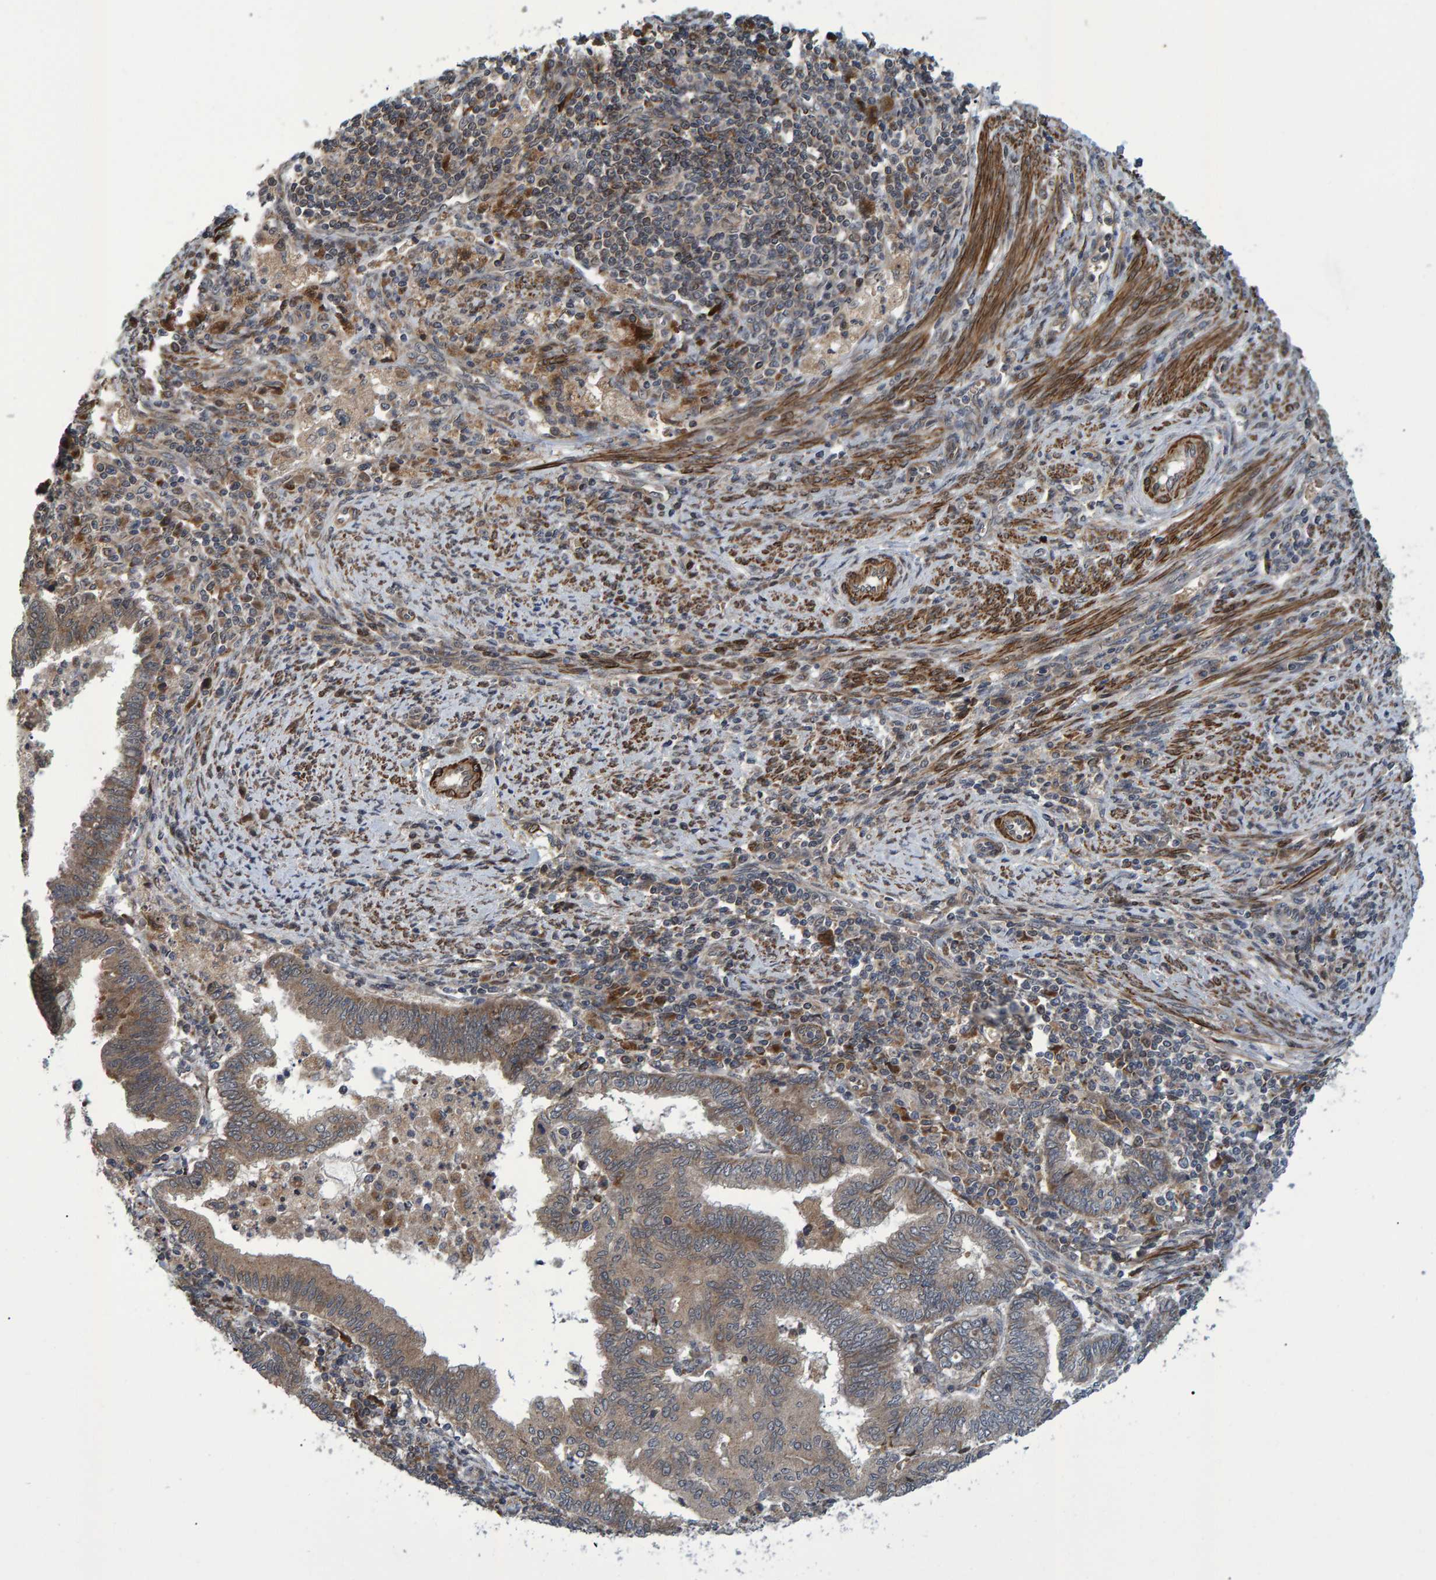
{"staining": {"intensity": "weak", "quantity": ">75%", "location": "cytoplasmic/membranous"}, "tissue": "endometrial cancer", "cell_type": "Tumor cells", "image_type": "cancer", "snomed": [{"axis": "morphology", "description": "Polyp, NOS"}, {"axis": "morphology", "description": "Adenocarcinoma, NOS"}, {"axis": "morphology", "description": "Adenoma, NOS"}, {"axis": "topography", "description": "Endometrium"}], "caption": "High-power microscopy captured an IHC photomicrograph of endometrial cancer, revealing weak cytoplasmic/membranous expression in approximately >75% of tumor cells. The staining was performed using DAB (3,3'-diaminobenzidine) to visualize the protein expression in brown, while the nuclei were stained in blue with hematoxylin (Magnification: 20x).", "gene": "ATP6V1H", "patient": {"sex": "female", "age": 79}}